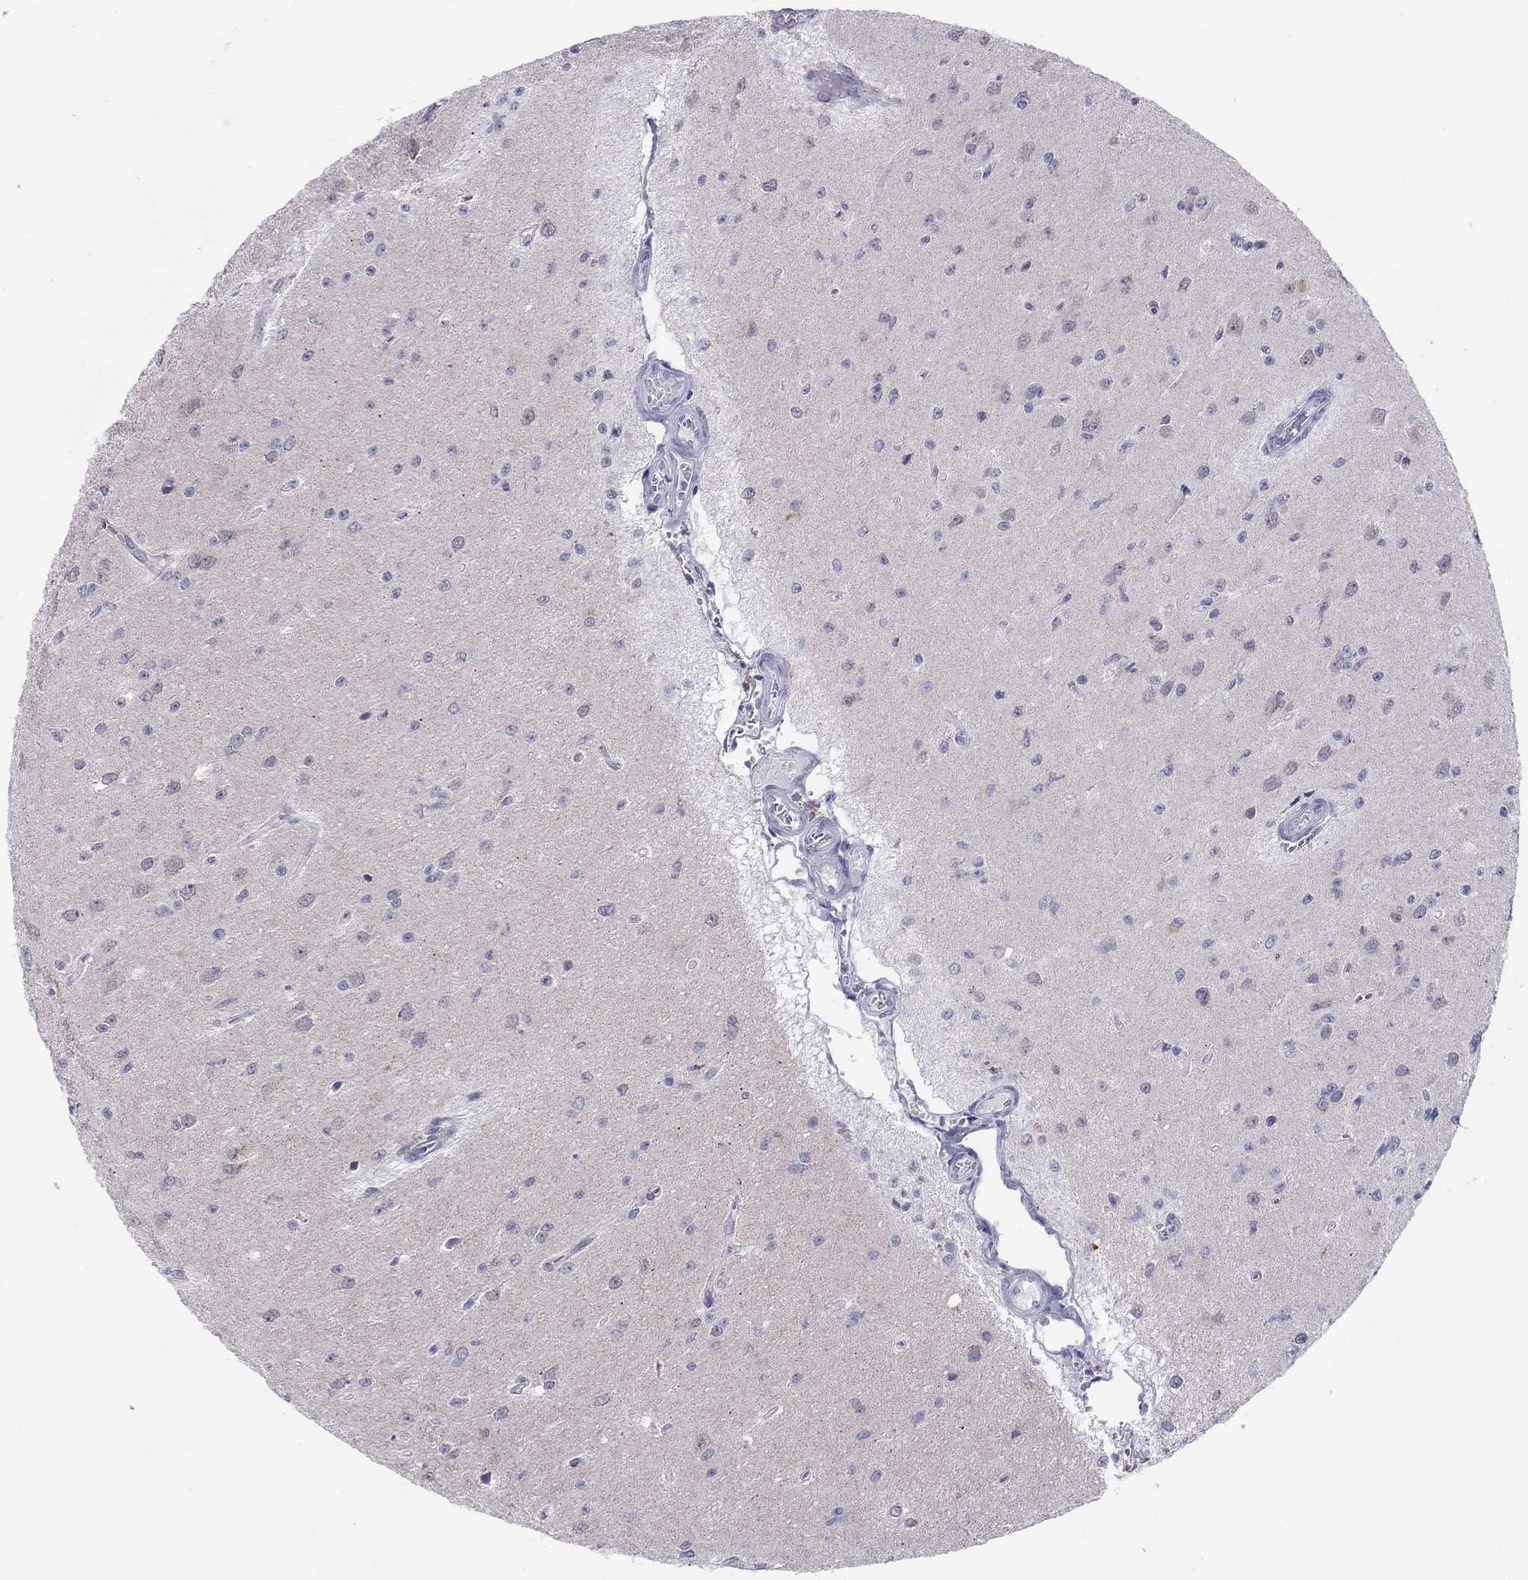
{"staining": {"intensity": "moderate", "quantity": "<25%", "location": "cytoplasmic/membranous"}, "tissue": "glioma", "cell_type": "Tumor cells", "image_type": "cancer", "snomed": [{"axis": "morphology", "description": "Glioma, malignant, Low grade"}, {"axis": "topography", "description": "Brain"}], "caption": "Low-grade glioma (malignant) stained with DAB (3,3'-diaminobenzidine) immunohistochemistry (IHC) displays low levels of moderate cytoplasmic/membranous expression in about <25% of tumor cells. Using DAB (brown) and hematoxylin (blue) stains, captured at high magnification using brightfield microscopy.", "gene": "KISS1R", "patient": {"sex": "female", "age": 45}}